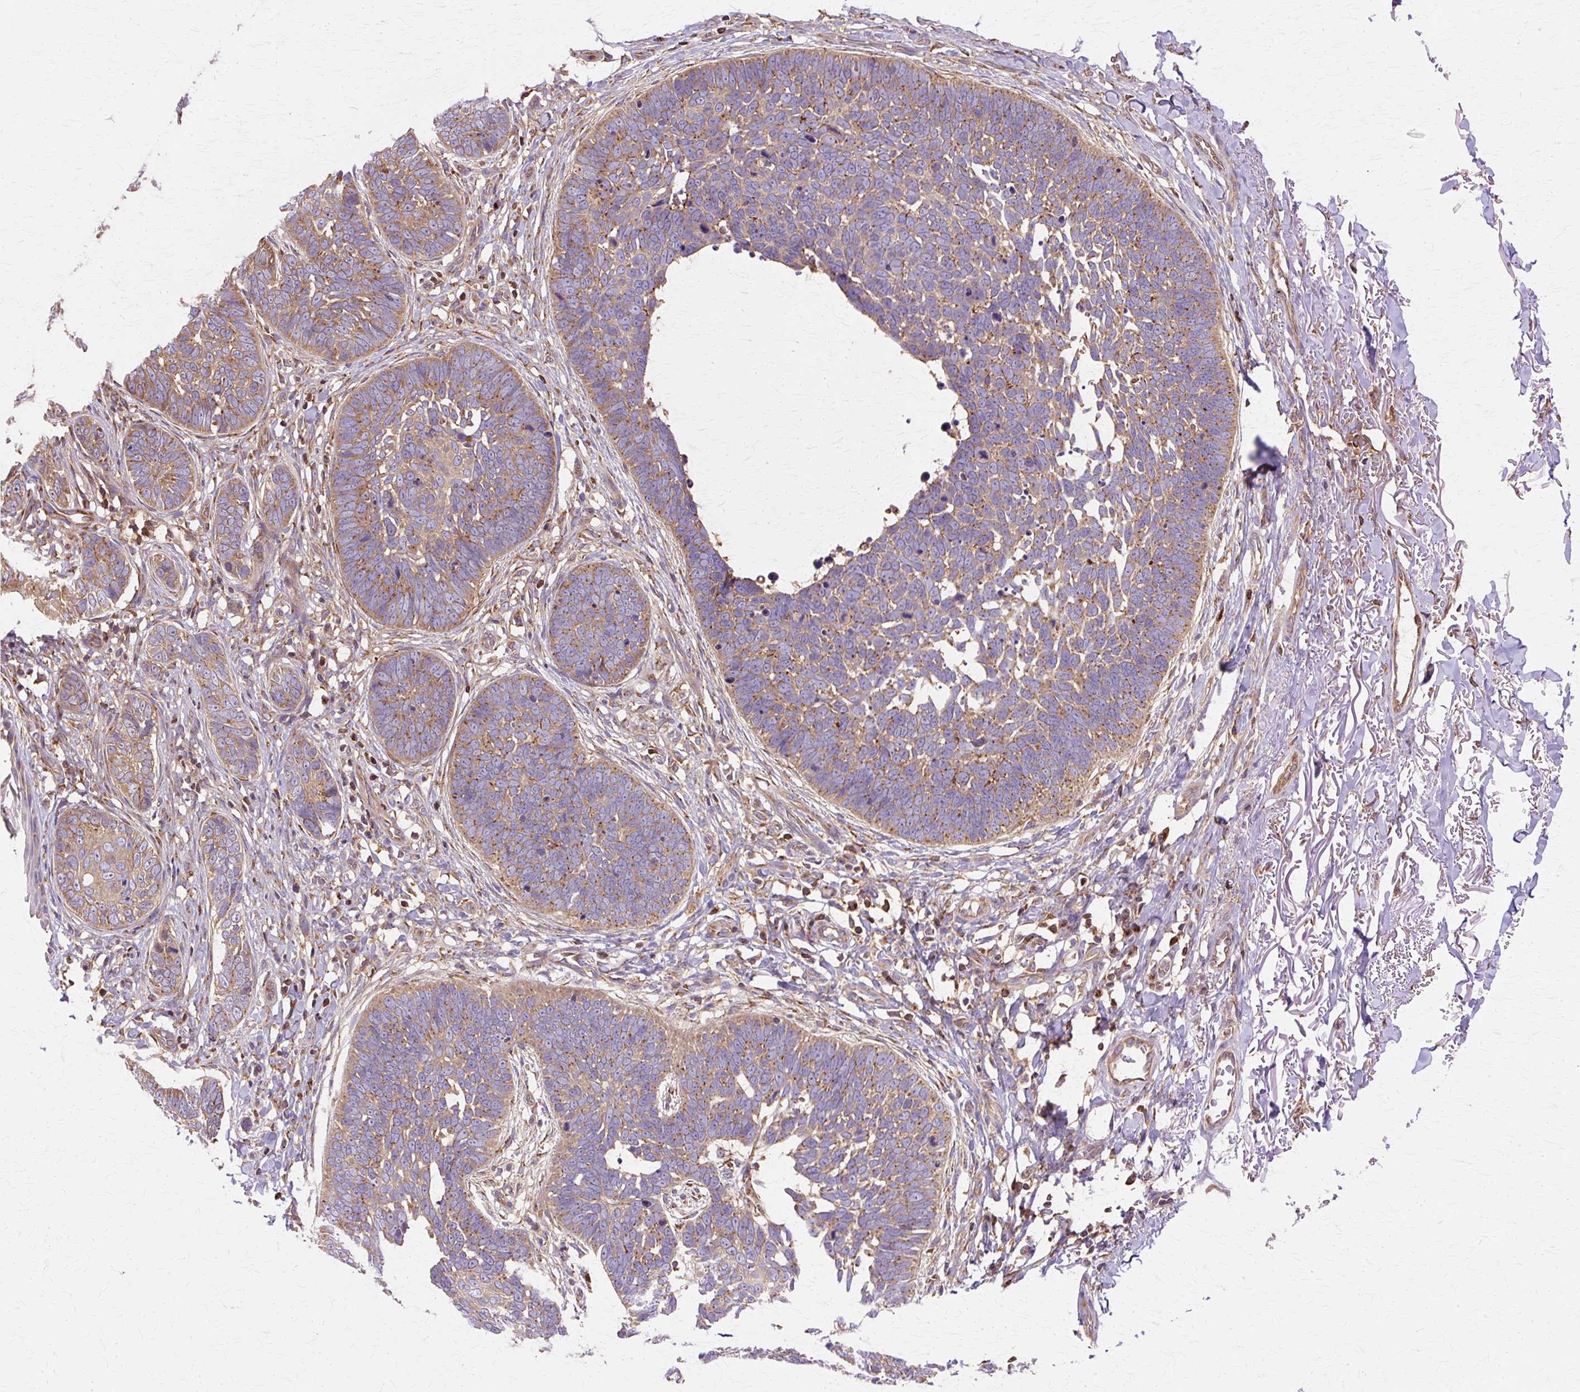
{"staining": {"intensity": "moderate", "quantity": ">75%", "location": "cytoplasmic/membranous"}, "tissue": "skin cancer", "cell_type": "Tumor cells", "image_type": "cancer", "snomed": [{"axis": "morphology", "description": "Normal tissue, NOS"}, {"axis": "morphology", "description": "Basal cell carcinoma"}, {"axis": "topography", "description": "Skin"}], "caption": "Skin cancer stained with IHC exhibits moderate cytoplasmic/membranous expression in approximately >75% of tumor cells.", "gene": "COPB1", "patient": {"sex": "male", "age": 77}}